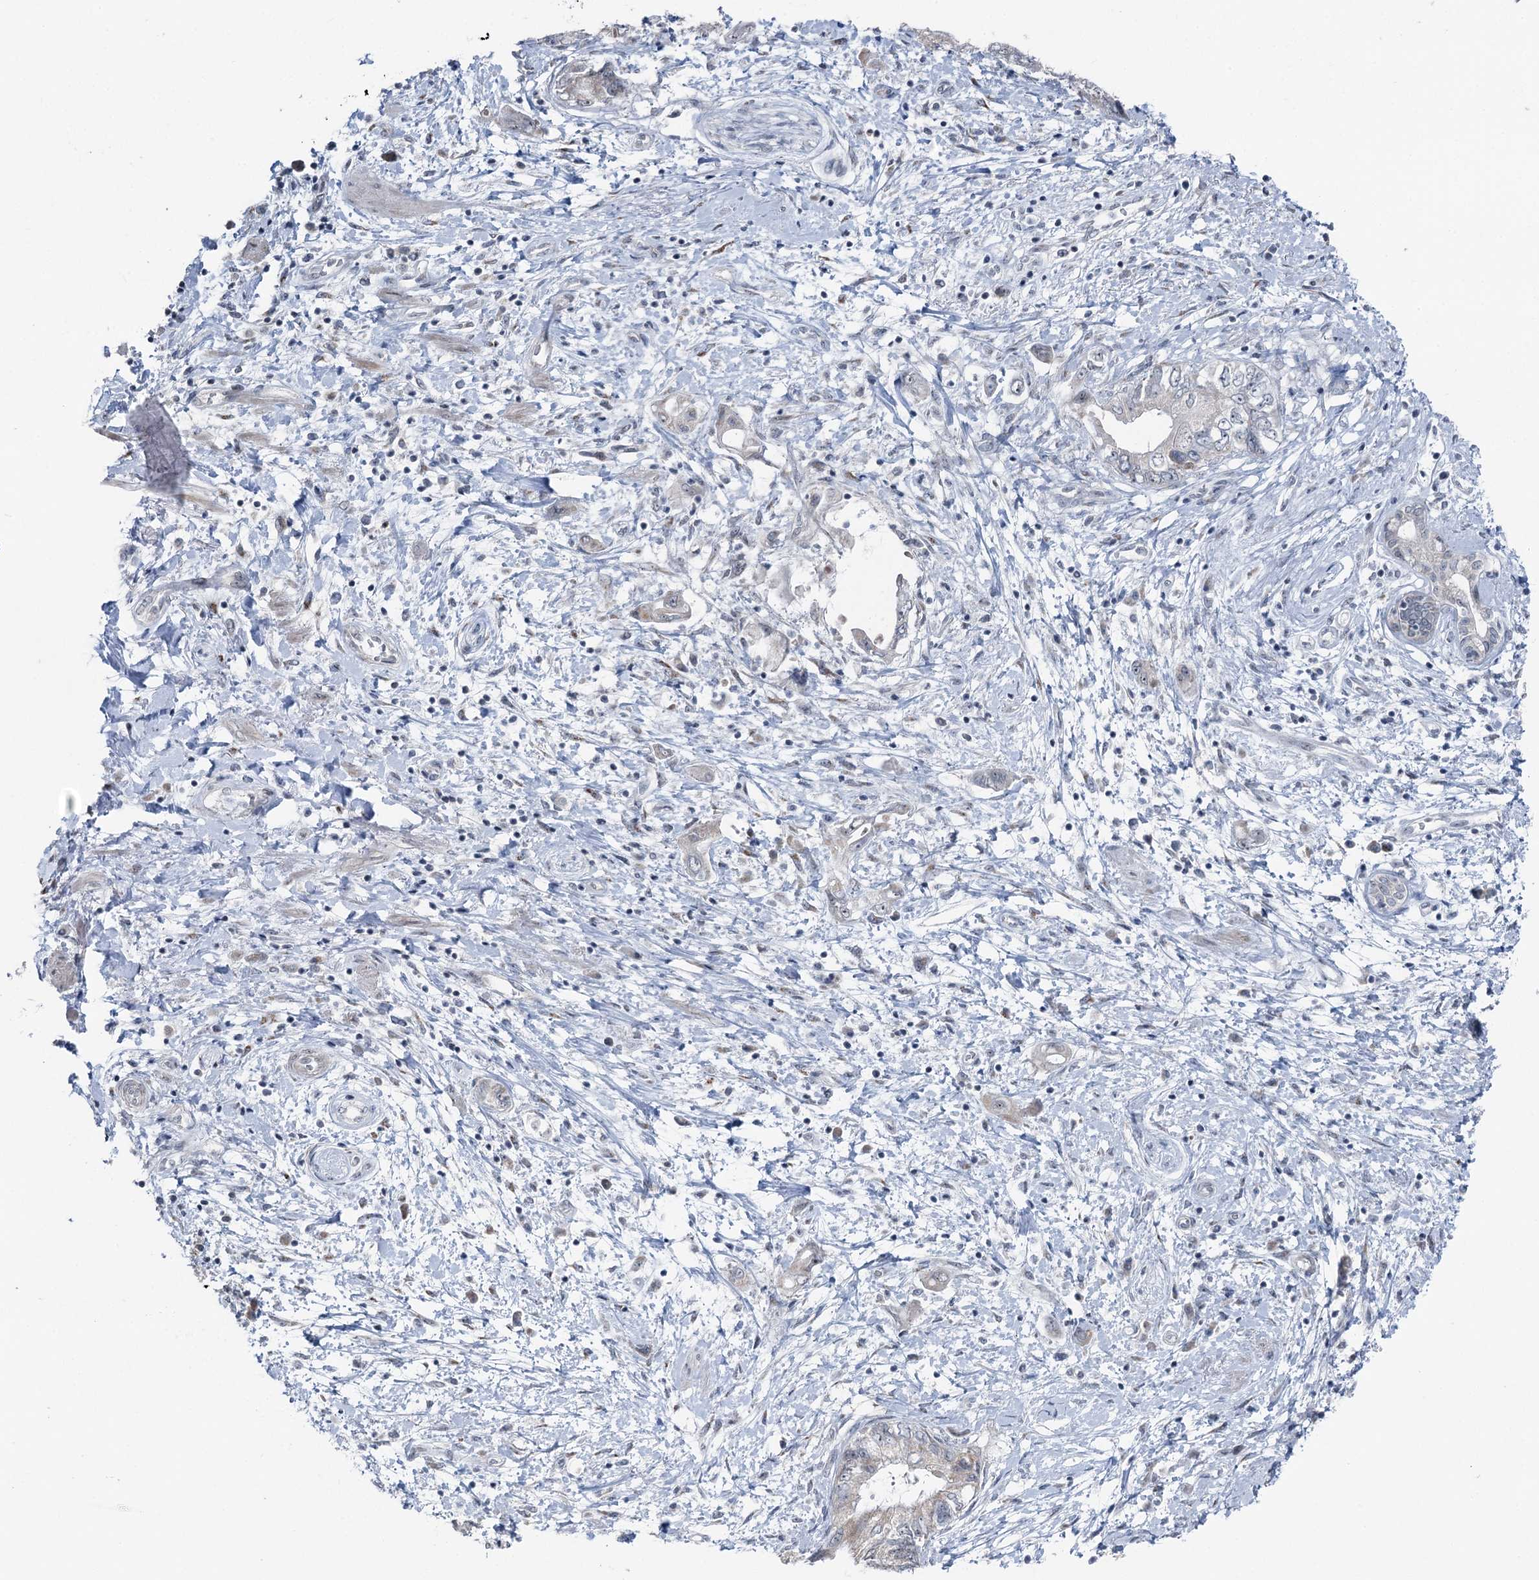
{"staining": {"intensity": "negative", "quantity": "none", "location": "none"}, "tissue": "pancreatic cancer", "cell_type": "Tumor cells", "image_type": "cancer", "snomed": [{"axis": "morphology", "description": "Adenocarcinoma, NOS"}, {"axis": "topography", "description": "Pancreas"}], "caption": "Histopathology image shows no significant protein staining in tumor cells of pancreatic cancer (adenocarcinoma).", "gene": "STEEP1", "patient": {"sex": "female", "age": 73}}